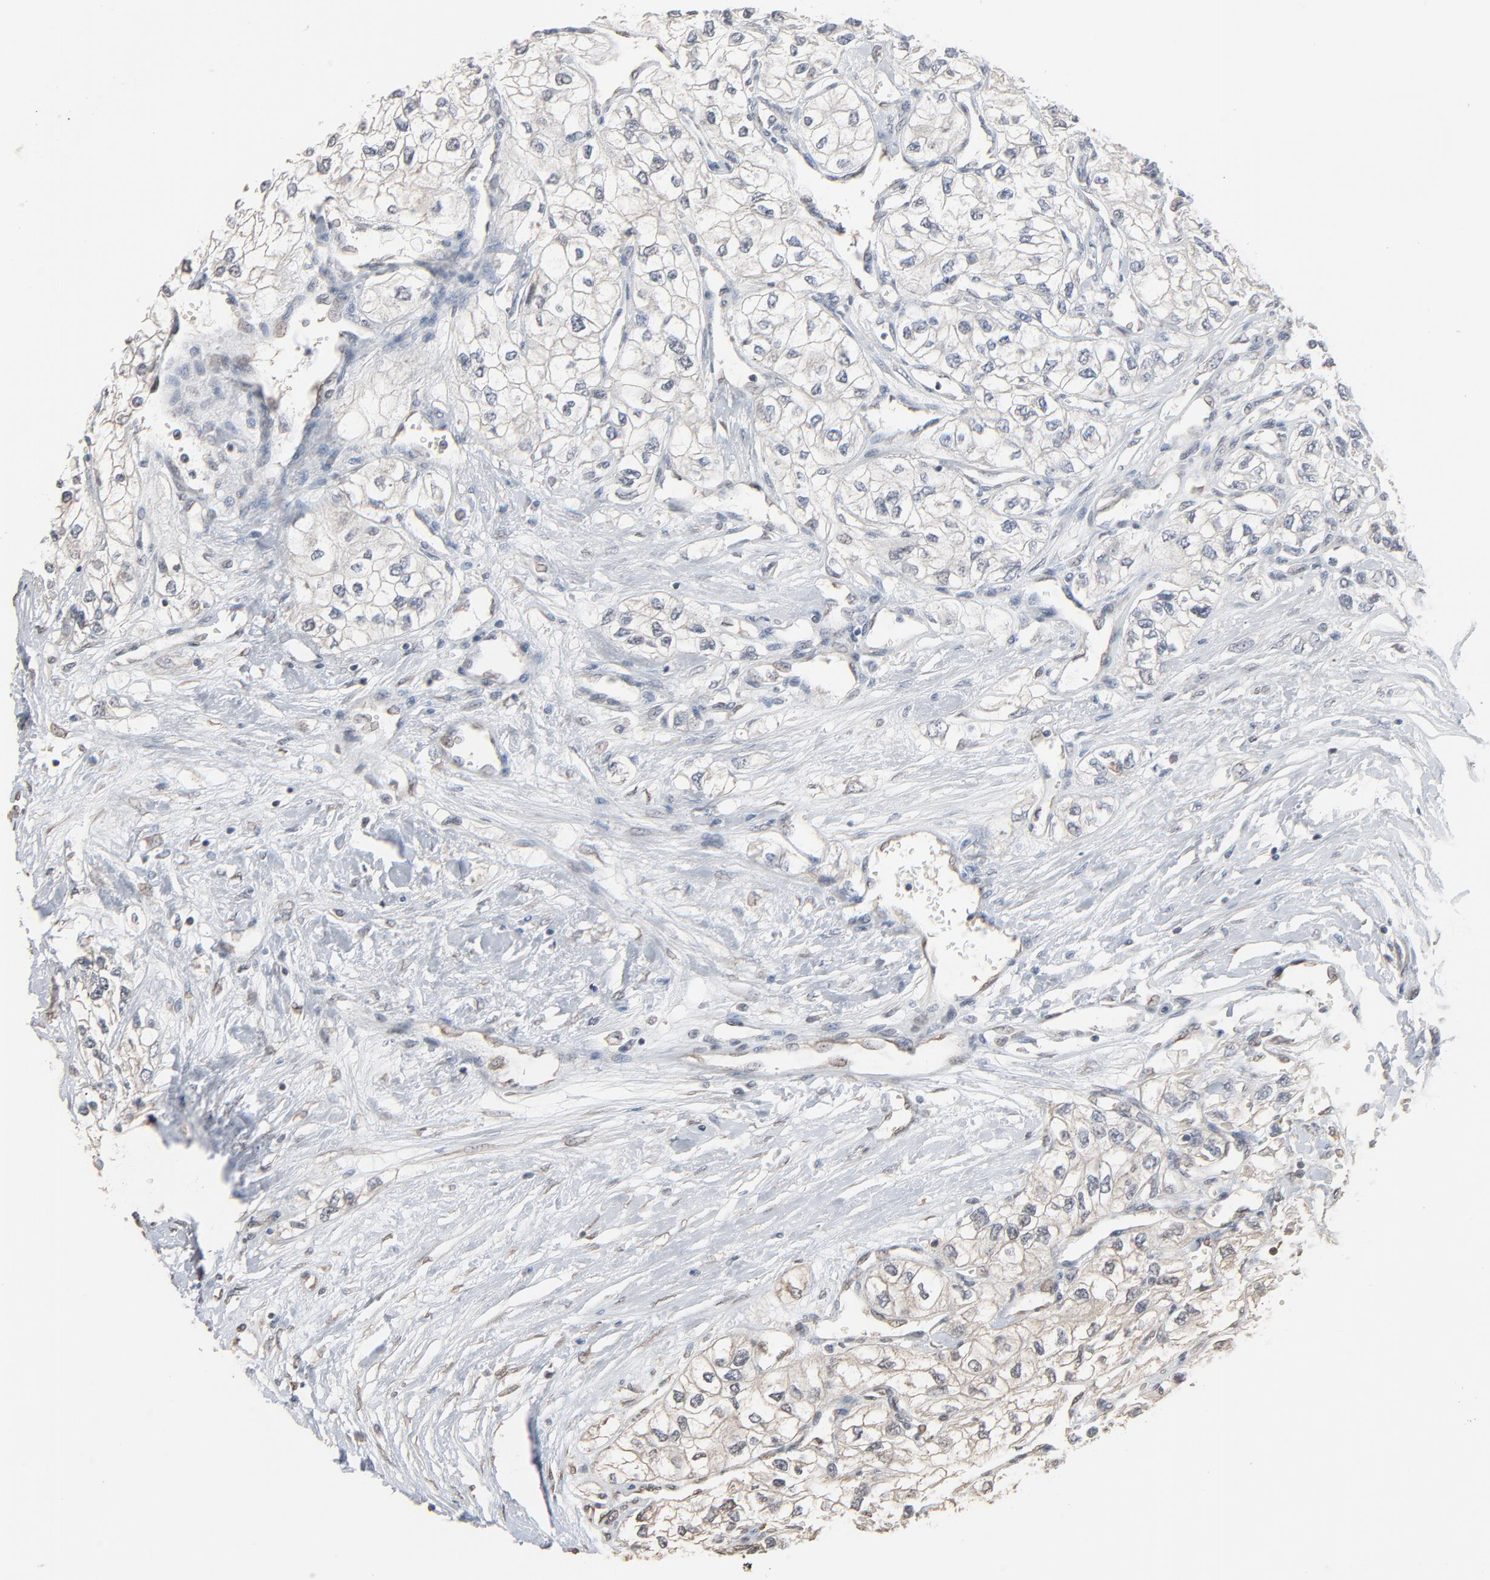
{"staining": {"intensity": "weak", "quantity": "<25%", "location": "cytoplasmic/membranous"}, "tissue": "renal cancer", "cell_type": "Tumor cells", "image_type": "cancer", "snomed": [{"axis": "morphology", "description": "Adenocarcinoma, NOS"}, {"axis": "topography", "description": "Kidney"}], "caption": "Immunohistochemistry (IHC) image of human renal cancer (adenocarcinoma) stained for a protein (brown), which displays no staining in tumor cells.", "gene": "CCT5", "patient": {"sex": "male", "age": 57}}